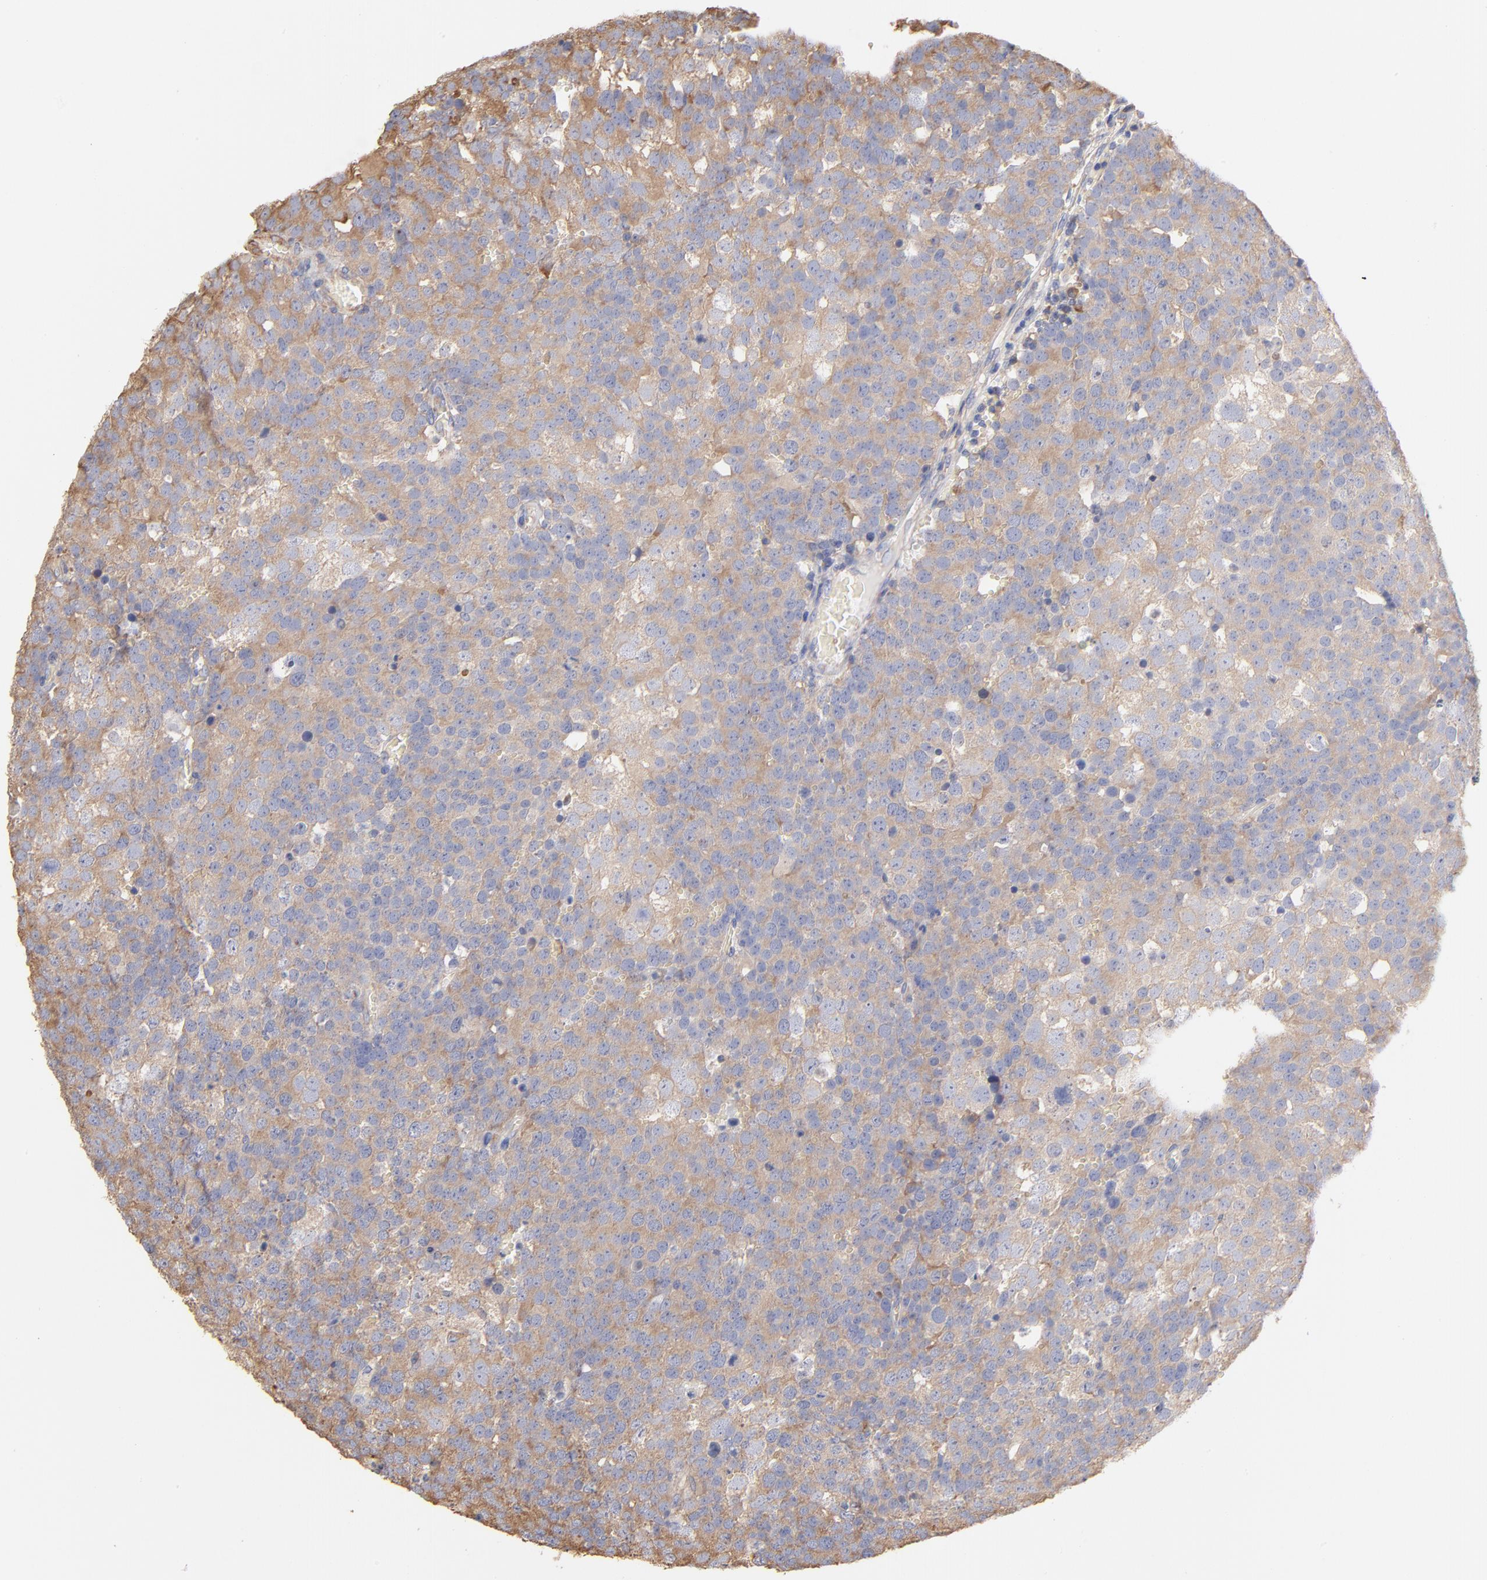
{"staining": {"intensity": "weak", "quantity": "25%-75%", "location": "cytoplasmic/membranous"}, "tissue": "testis cancer", "cell_type": "Tumor cells", "image_type": "cancer", "snomed": [{"axis": "morphology", "description": "Seminoma, NOS"}, {"axis": "topography", "description": "Testis"}], "caption": "Weak cytoplasmic/membranous protein positivity is identified in approximately 25%-75% of tumor cells in seminoma (testis). (Stains: DAB (3,3'-diaminobenzidine) in brown, nuclei in blue, Microscopy: brightfield microscopy at high magnification).", "gene": "RPL9", "patient": {"sex": "male", "age": 71}}